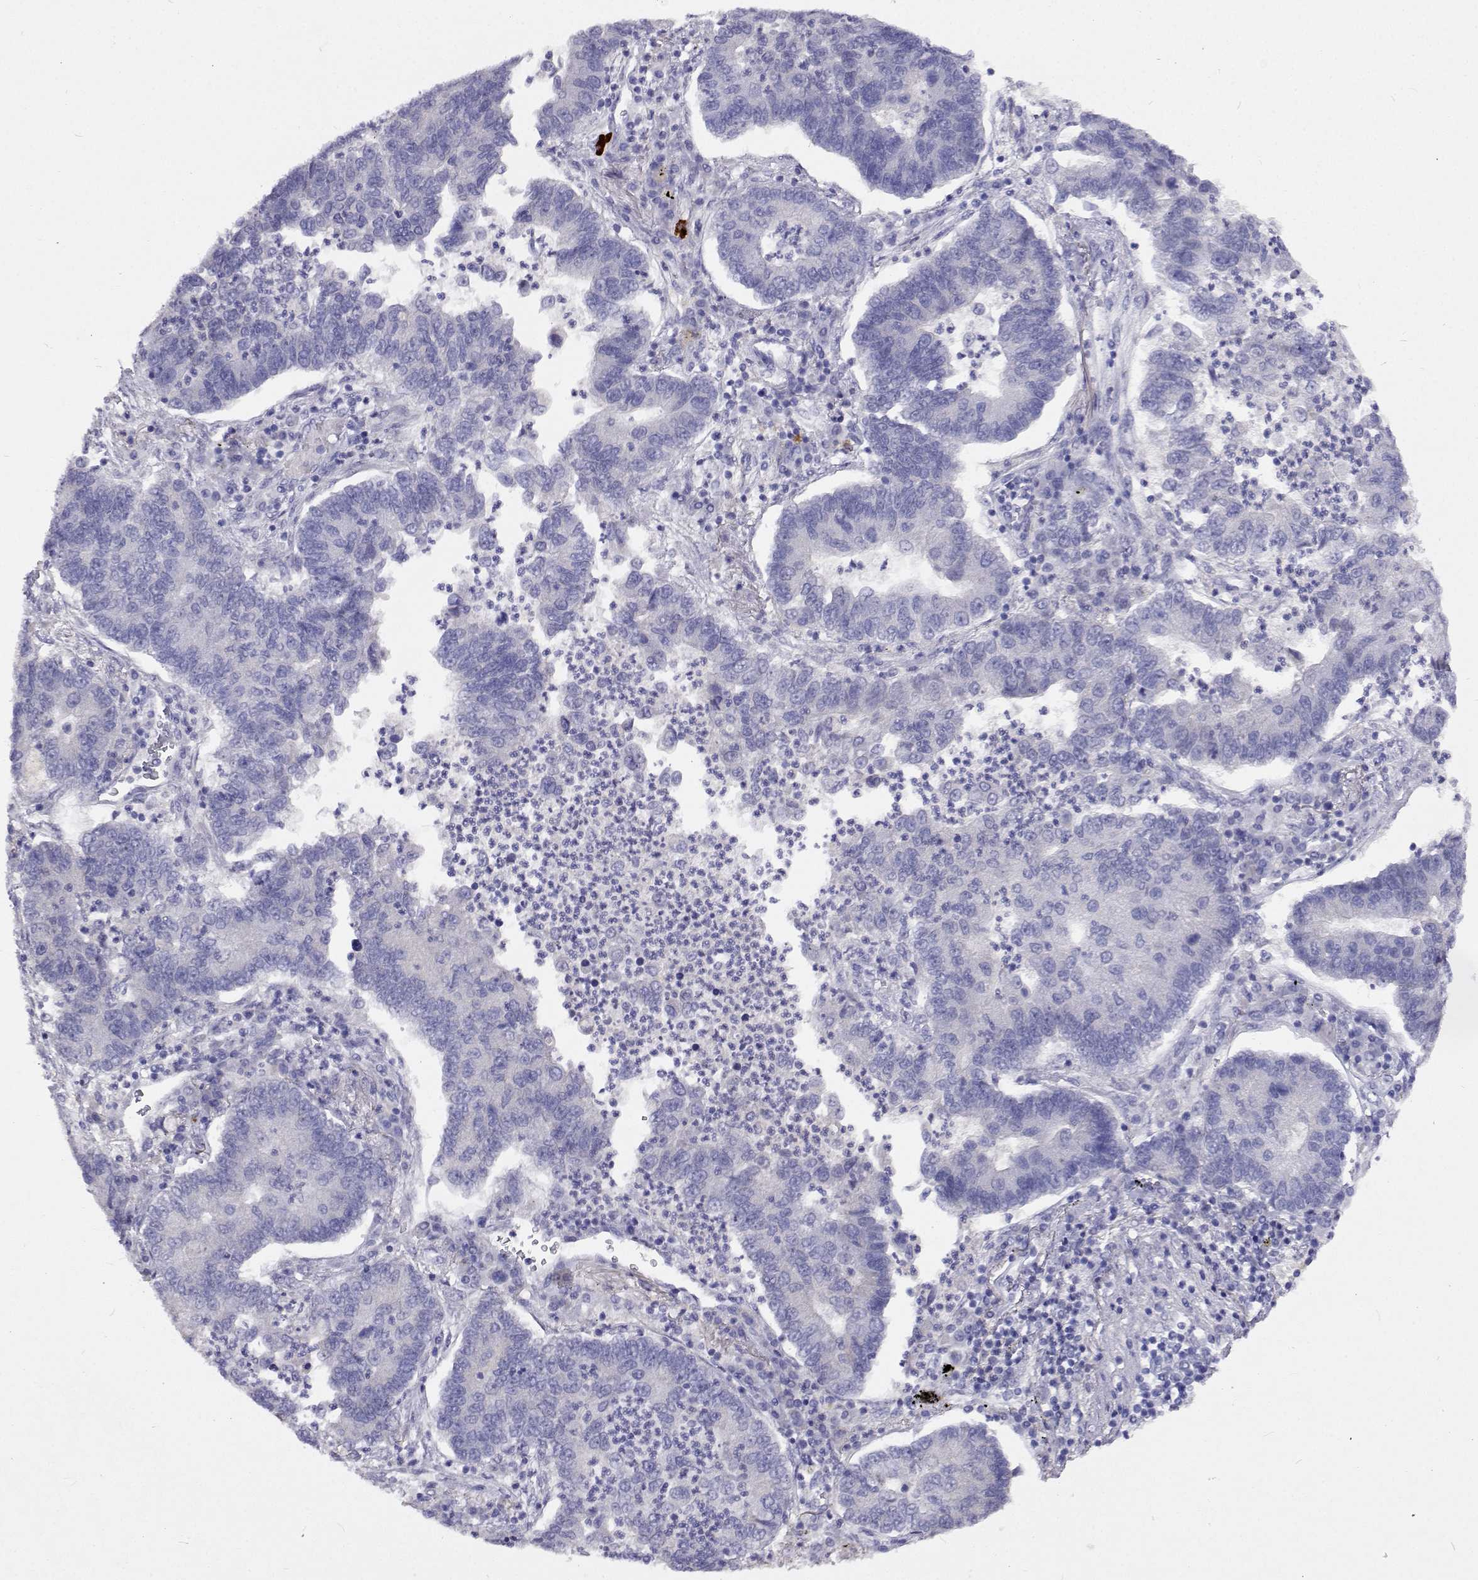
{"staining": {"intensity": "negative", "quantity": "none", "location": "none"}, "tissue": "lung cancer", "cell_type": "Tumor cells", "image_type": "cancer", "snomed": [{"axis": "morphology", "description": "Adenocarcinoma, NOS"}, {"axis": "topography", "description": "Lung"}], "caption": "High power microscopy histopathology image of an IHC image of lung adenocarcinoma, revealing no significant expression in tumor cells.", "gene": "CFAP44", "patient": {"sex": "female", "age": 57}}